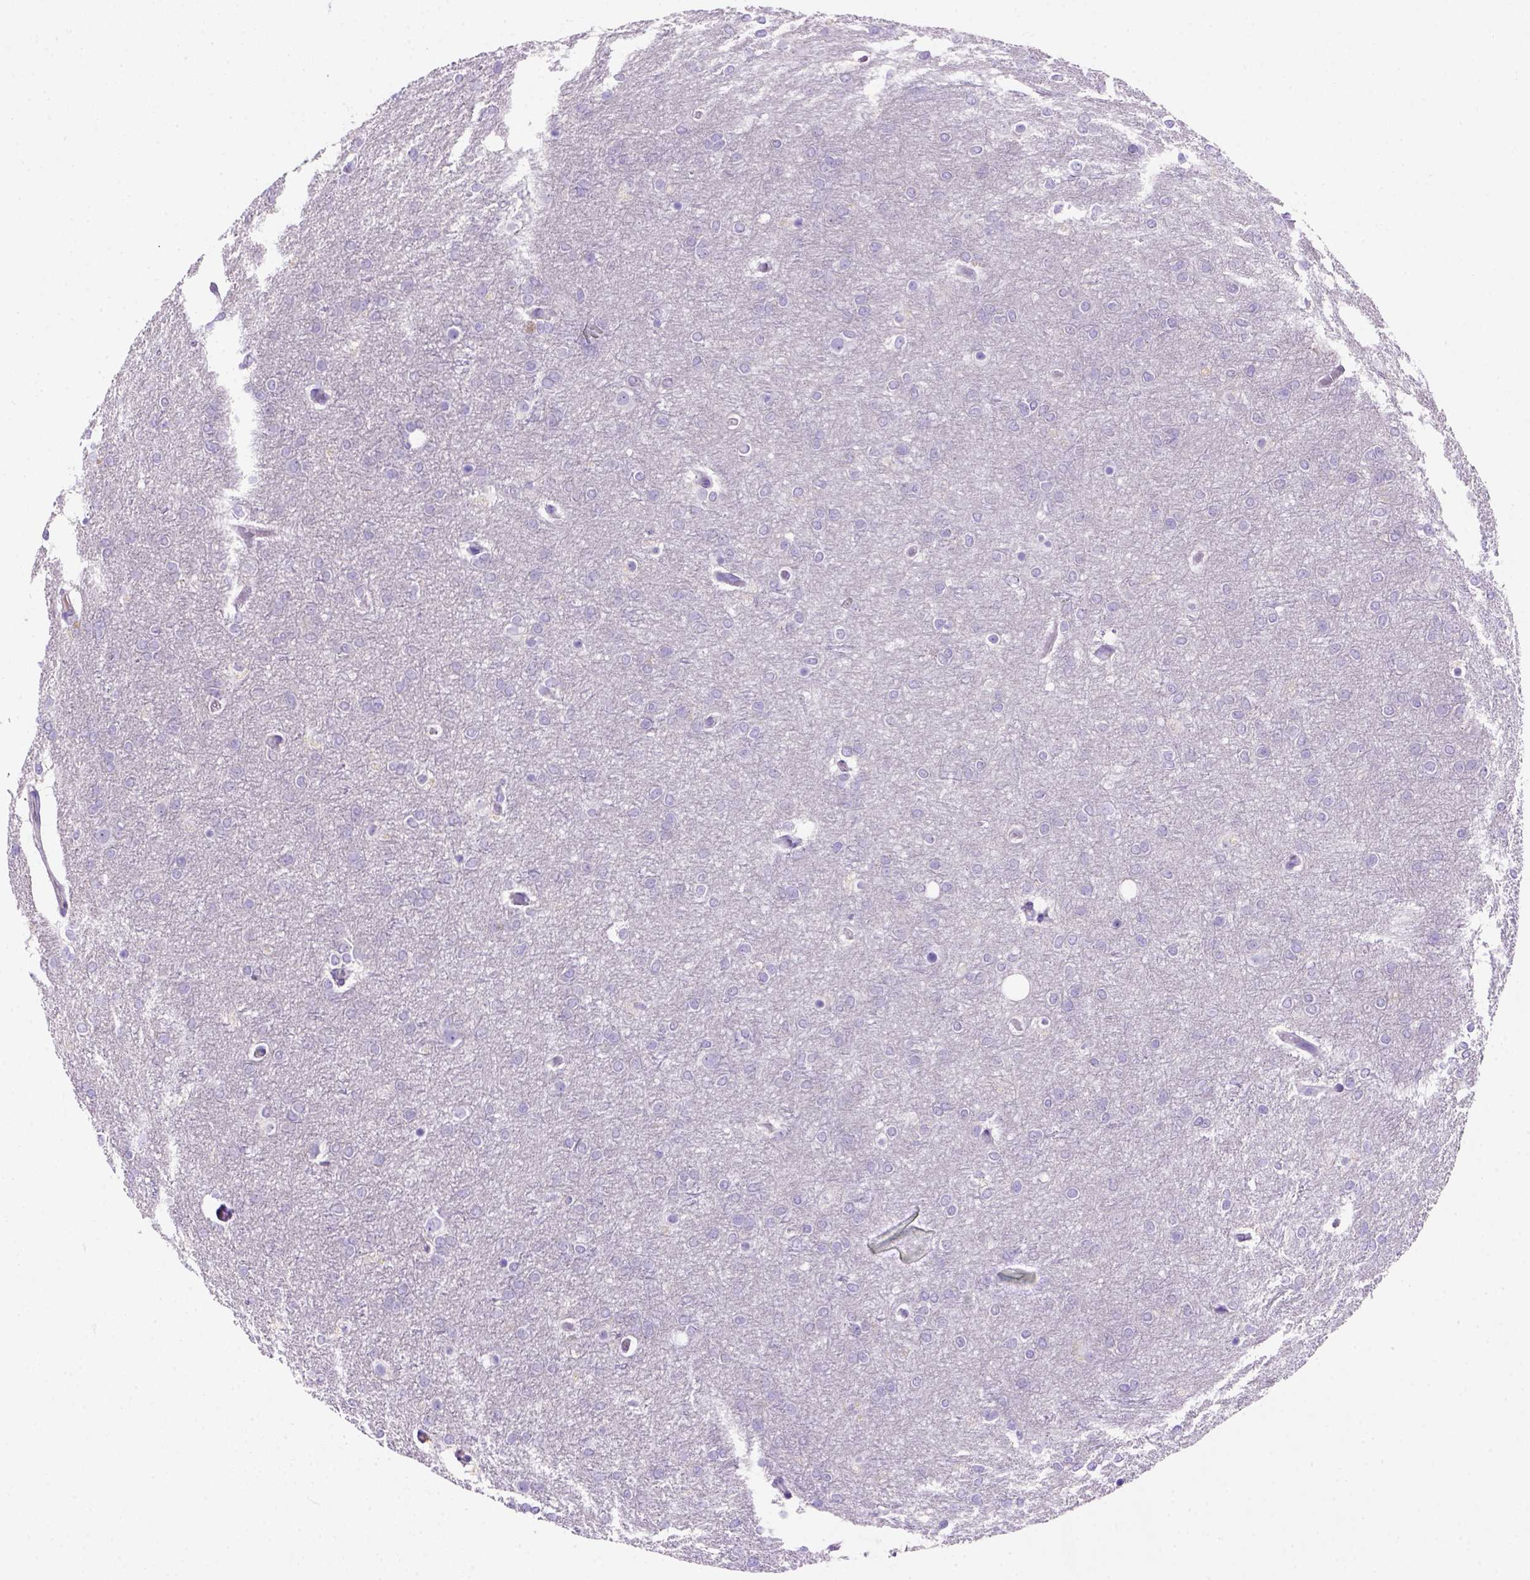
{"staining": {"intensity": "negative", "quantity": "none", "location": "none"}, "tissue": "glioma", "cell_type": "Tumor cells", "image_type": "cancer", "snomed": [{"axis": "morphology", "description": "Glioma, malignant, High grade"}, {"axis": "topography", "description": "Brain"}], "caption": "Immunohistochemical staining of human high-grade glioma (malignant) shows no significant expression in tumor cells.", "gene": "SIRPD", "patient": {"sex": "female", "age": 61}}